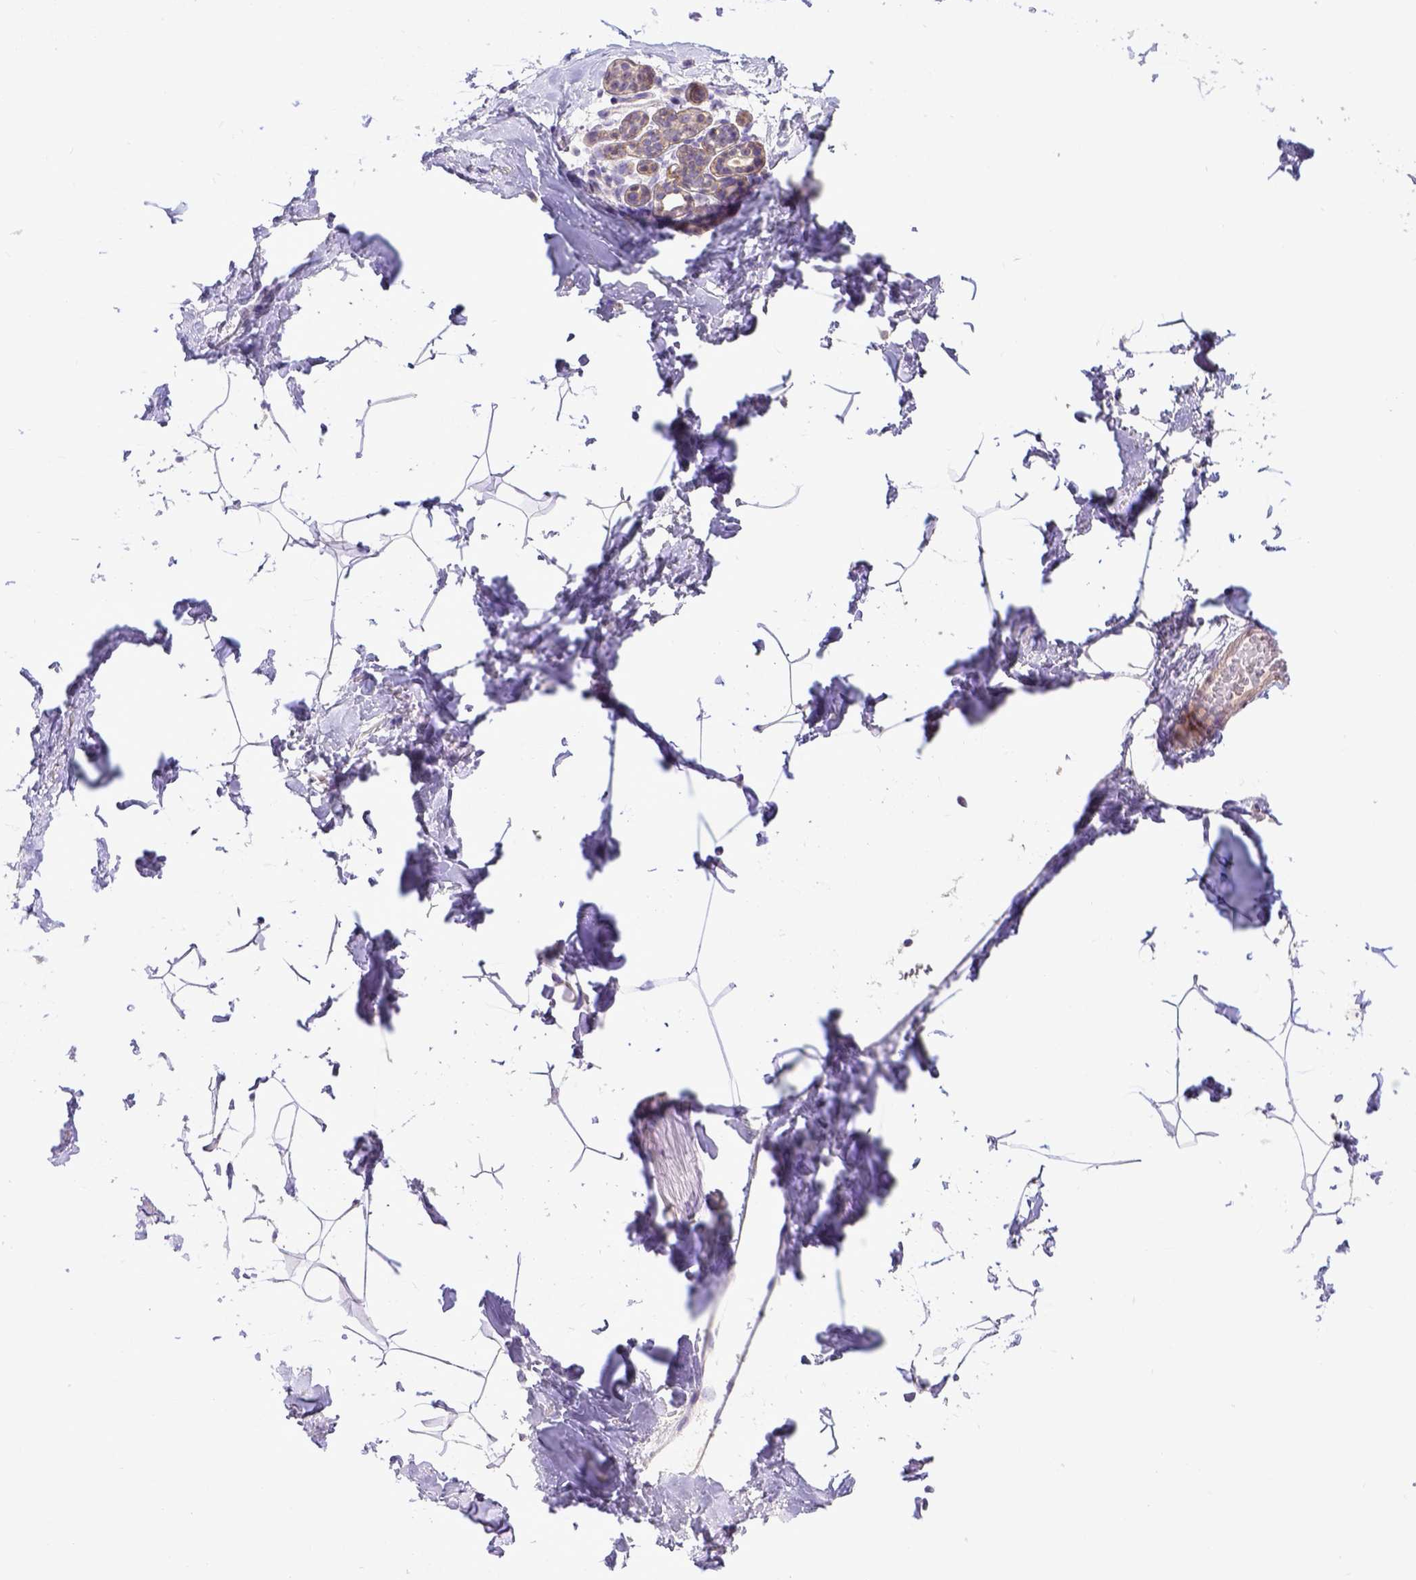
{"staining": {"intensity": "negative", "quantity": "none", "location": "none"}, "tissue": "breast", "cell_type": "Adipocytes", "image_type": "normal", "snomed": [{"axis": "morphology", "description": "Normal tissue, NOS"}, {"axis": "topography", "description": "Breast"}], "caption": "This is an IHC photomicrograph of unremarkable human breast. There is no expression in adipocytes.", "gene": "BTN1A1", "patient": {"sex": "female", "age": 32}}